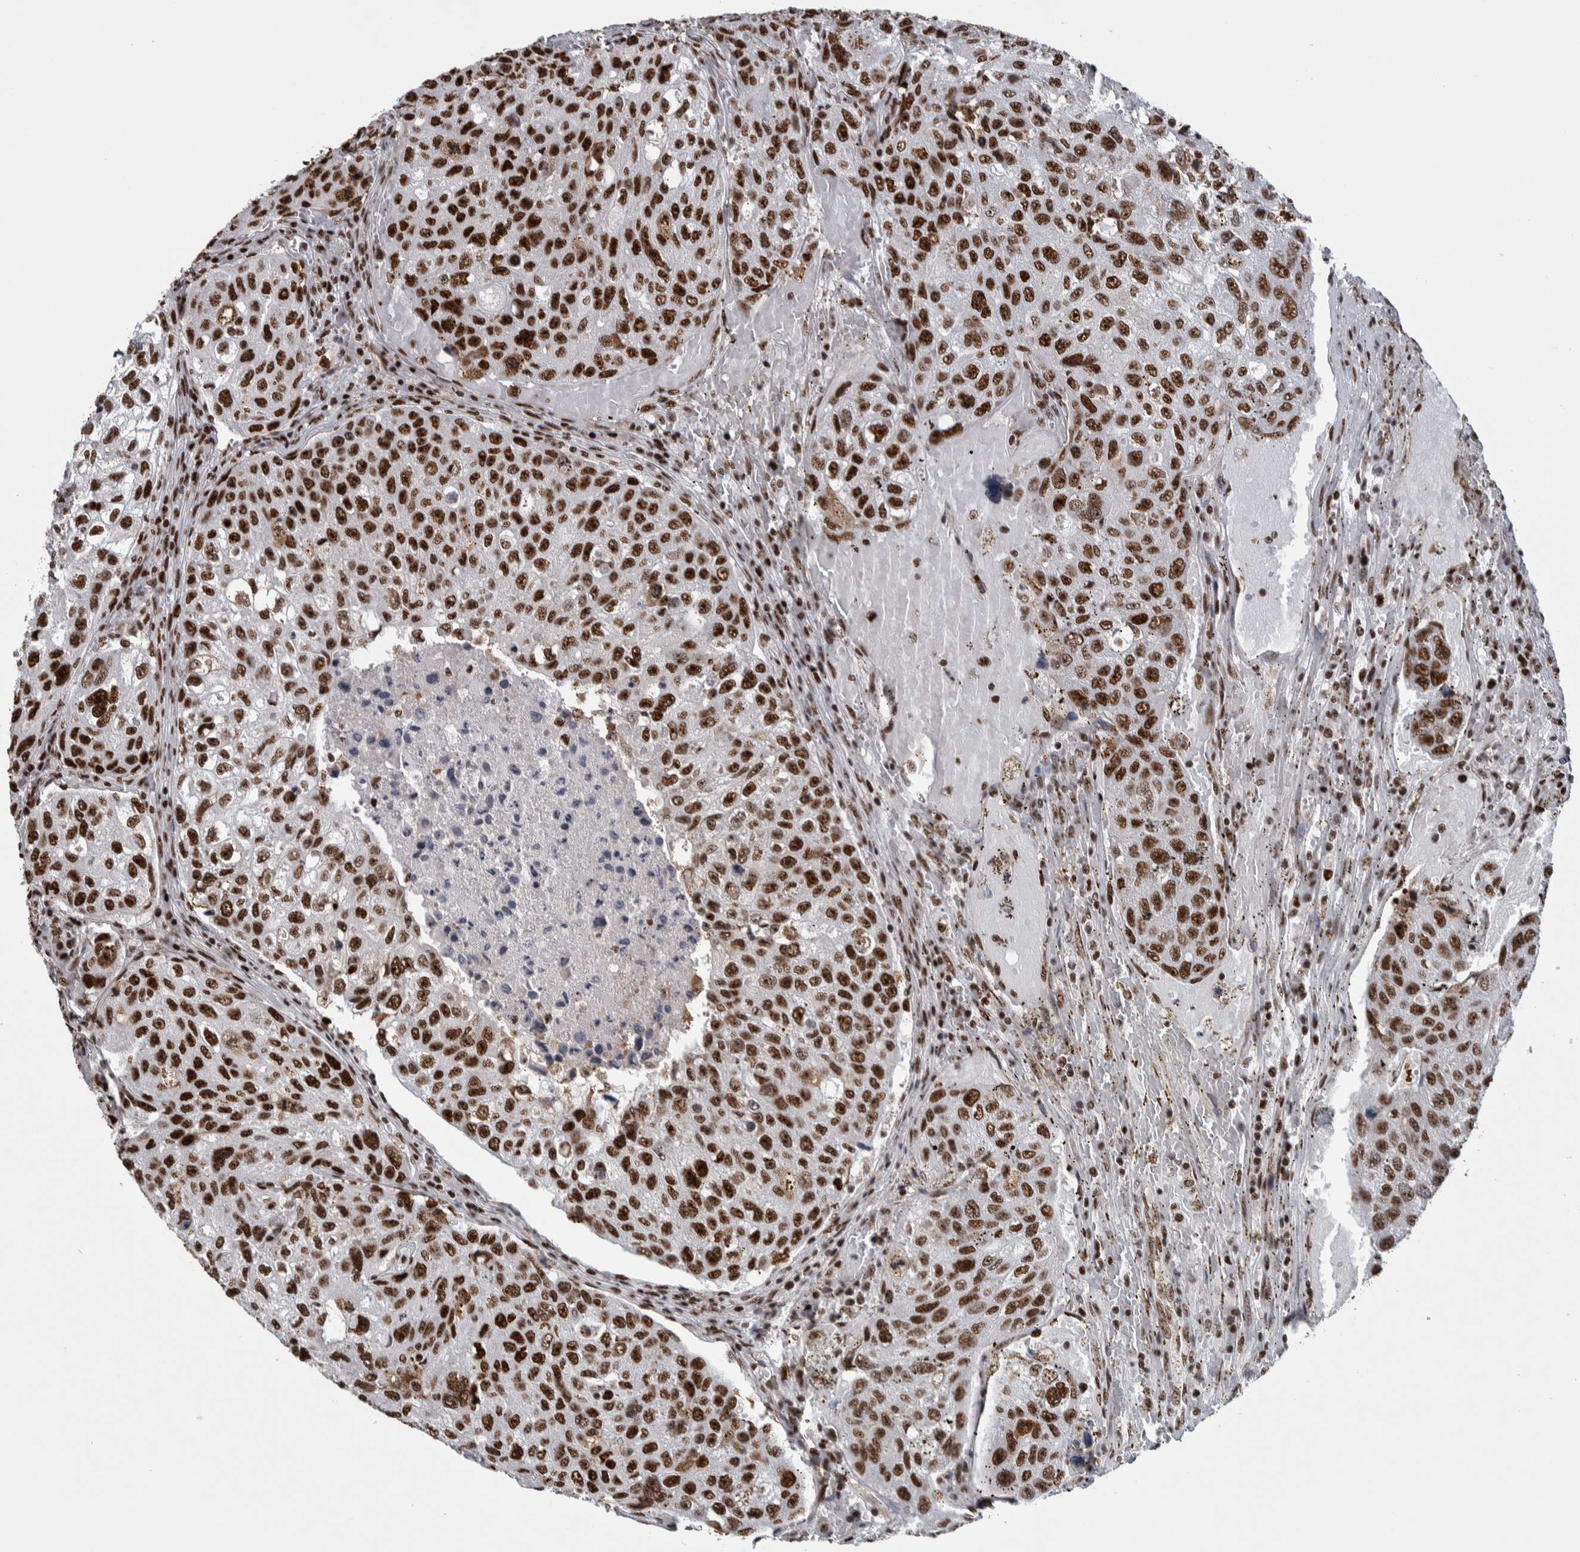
{"staining": {"intensity": "strong", "quantity": ">75%", "location": "nuclear"}, "tissue": "urothelial cancer", "cell_type": "Tumor cells", "image_type": "cancer", "snomed": [{"axis": "morphology", "description": "Urothelial carcinoma, High grade"}, {"axis": "topography", "description": "Lymph node"}, {"axis": "topography", "description": "Urinary bladder"}], "caption": "Brown immunohistochemical staining in urothelial cancer reveals strong nuclear expression in approximately >75% of tumor cells. (brown staining indicates protein expression, while blue staining denotes nuclei).", "gene": "NCL", "patient": {"sex": "male", "age": 51}}